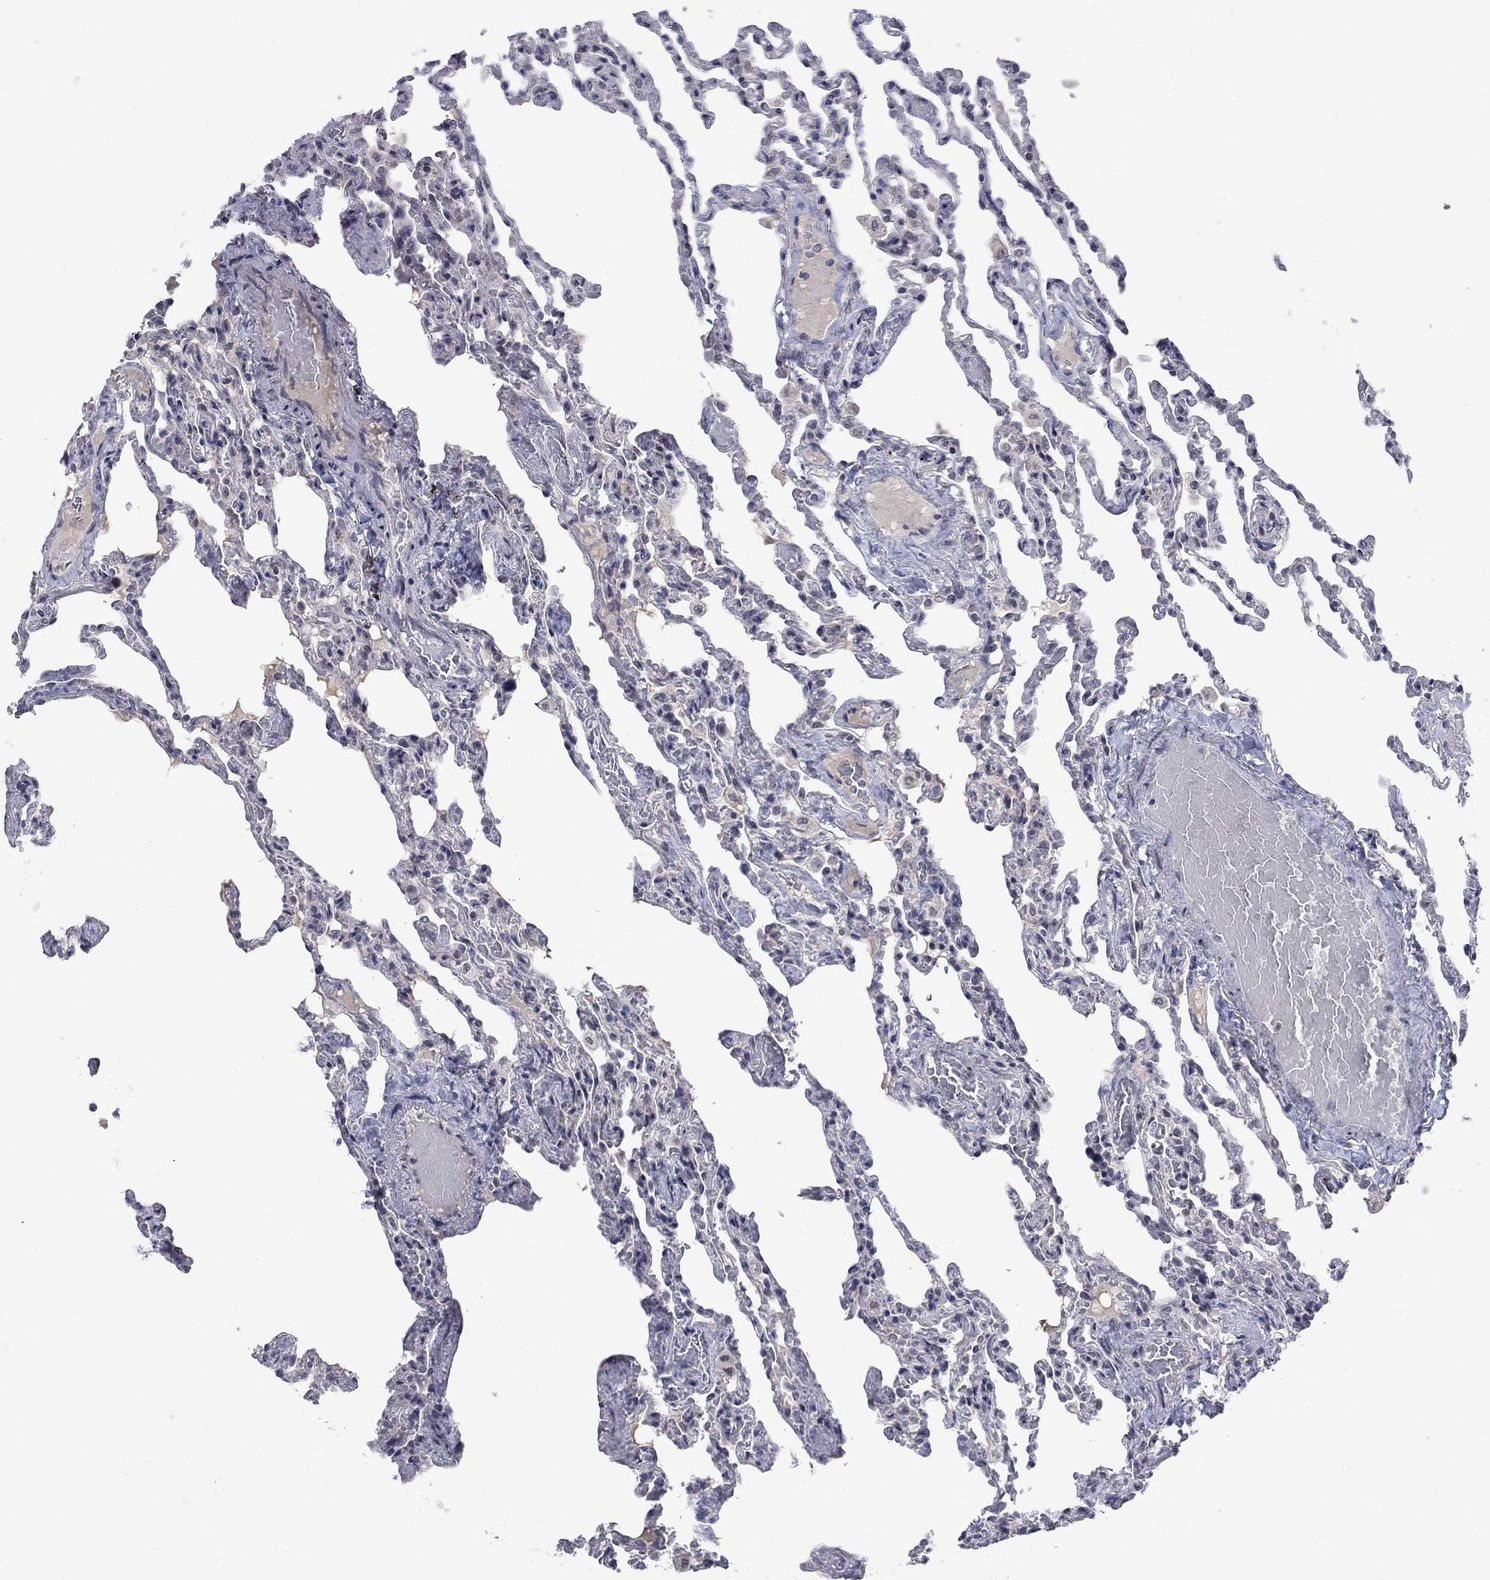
{"staining": {"intensity": "negative", "quantity": "none", "location": "none"}, "tissue": "lung", "cell_type": "Alveolar cells", "image_type": "normal", "snomed": [{"axis": "morphology", "description": "Normal tissue, NOS"}, {"axis": "topography", "description": "Lung"}], "caption": "Protein analysis of normal lung reveals no significant staining in alveolar cells.", "gene": "KCNJ16", "patient": {"sex": "female", "age": 43}}